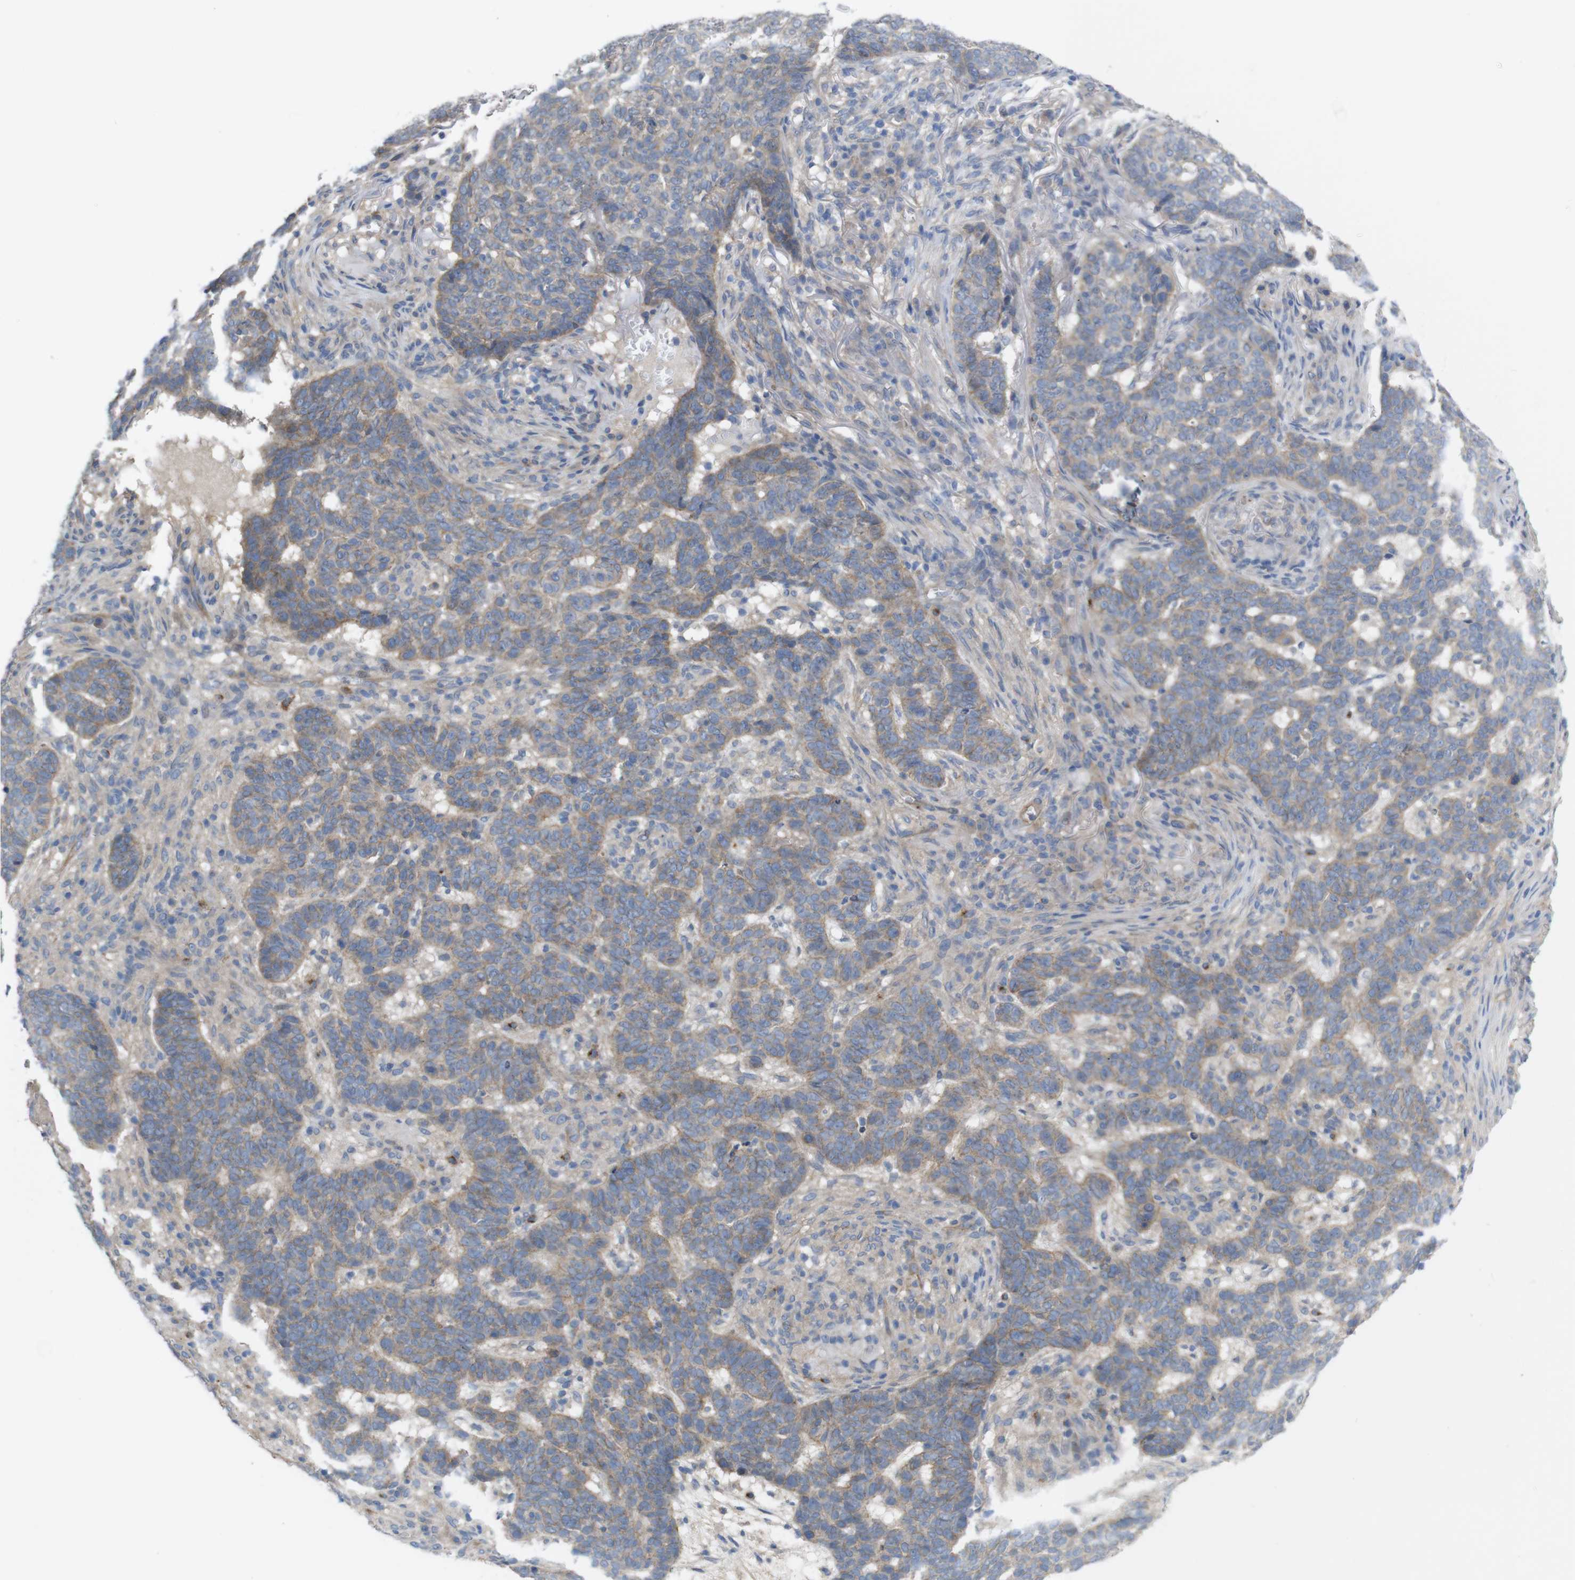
{"staining": {"intensity": "weak", "quantity": ">75%", "location": "cytoplasmic/membranous"}, "tissue": "skin cancer", "cell_type": "Tumor cells", "image_type": "cancer", "snomed": [{"axis": "morphology", "description": "Basal cell carcinoma"}, {"axis": "topography", "description": "Skin"}], "caption": "This photomicrograph demonstrates immunohistochemistry (IHC) staining of skin cancer, with low weak cytoplasmic/membranous staining in approximately >75% of tumor cells.", "gene": "KIDINS220", "patient": {"sex": "male", "age": 85}}